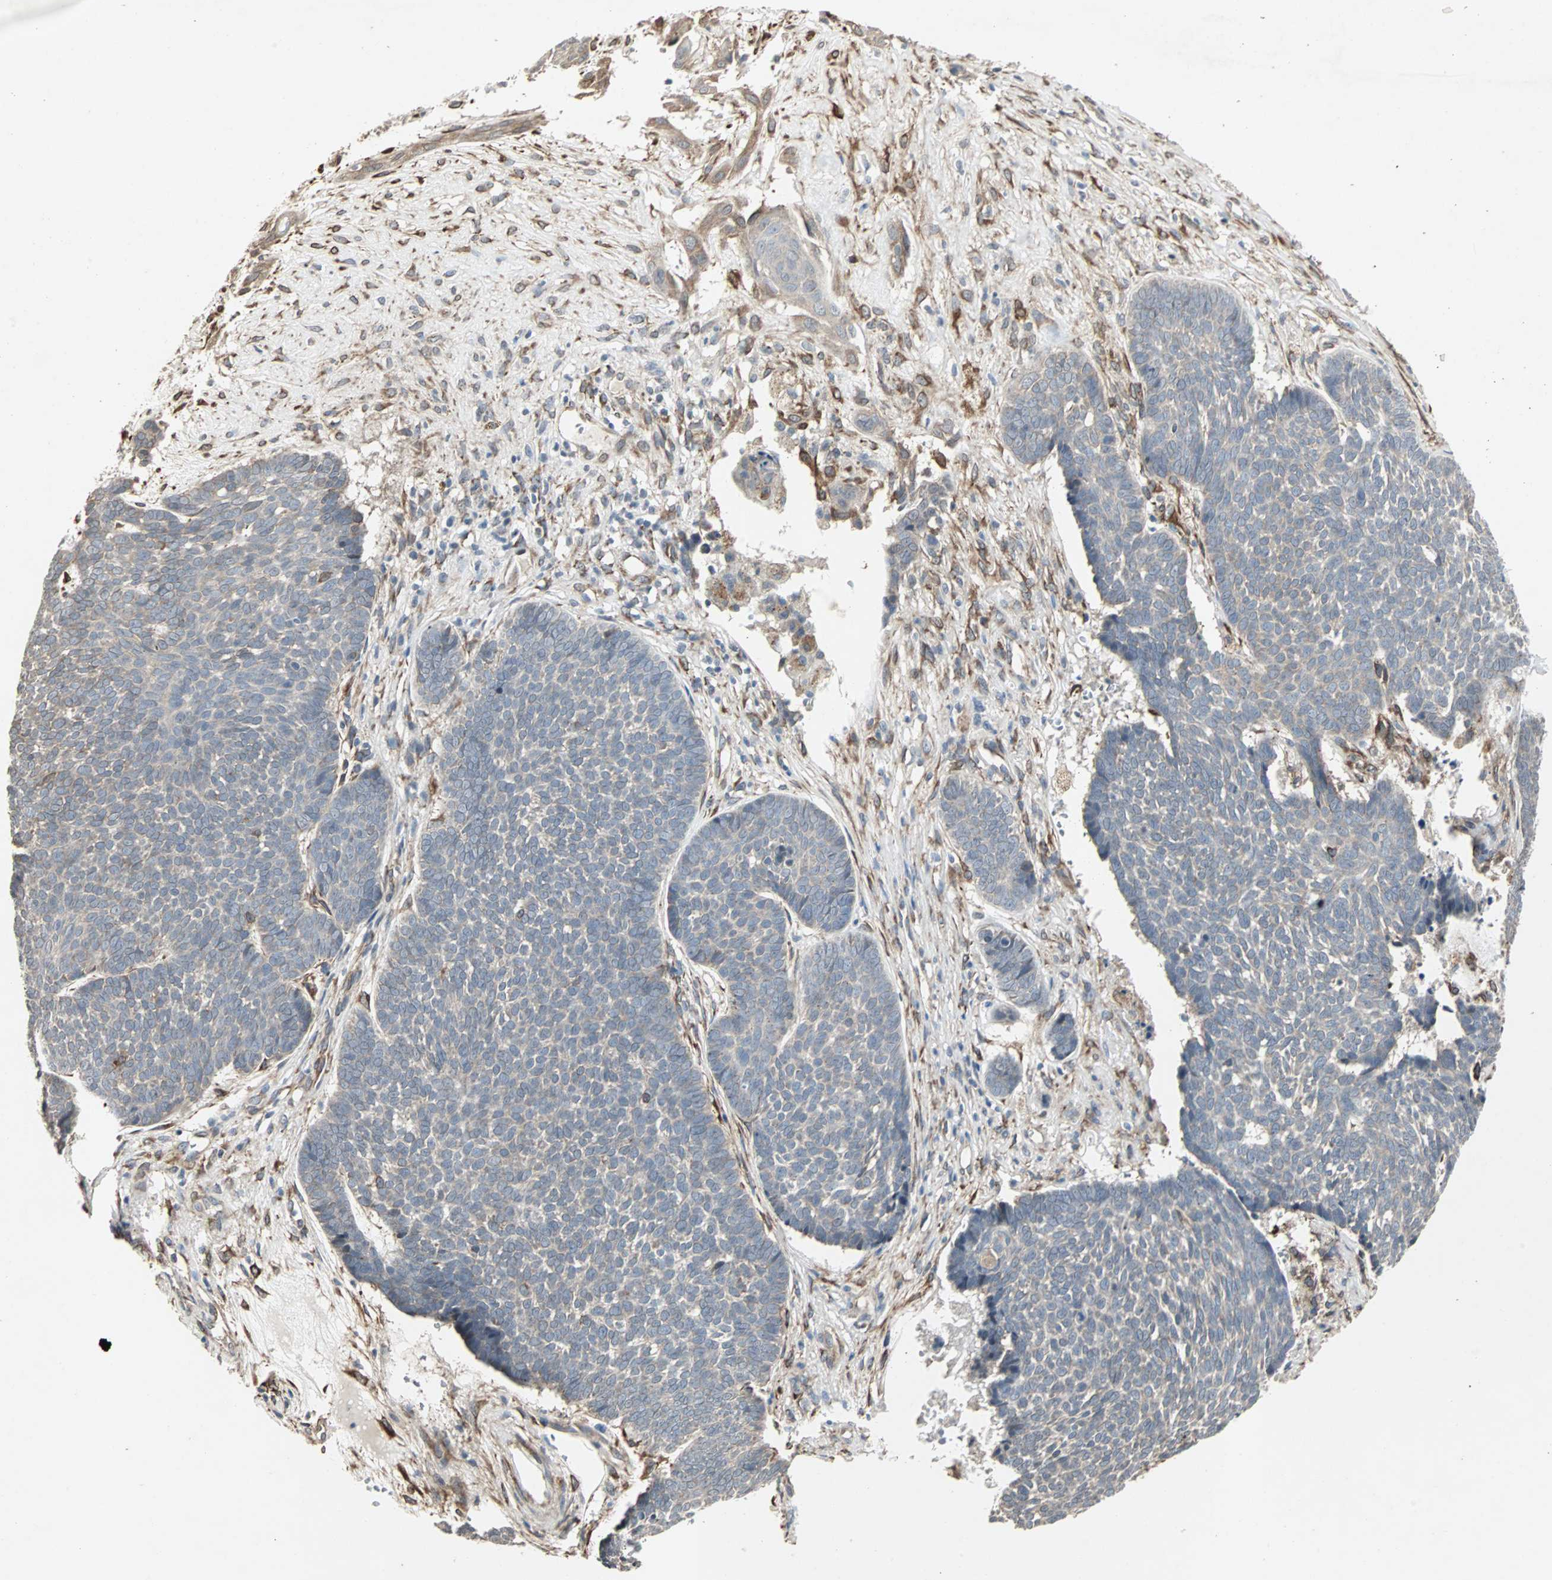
{"staining": {"intensity": "weak", "quantity": "<25%", "location": "cytoplasmic/membranous"}, "tissue": "skin cancer", "cell_type": "Tumor cells", "image_type": "cancer", "snomed": [{"axis": "morphology", "description": "Basal cell carcinoma"}, {"axis": "topography", "description": "Skin"}], "caption": "High power microscopy micrograph of an immunohistochemistry photomicrograph of skin cancer, revealing no significant staining in tumor cells.", "gene": "TRPV4", "patient": {"sex": "male", "age": 84}}